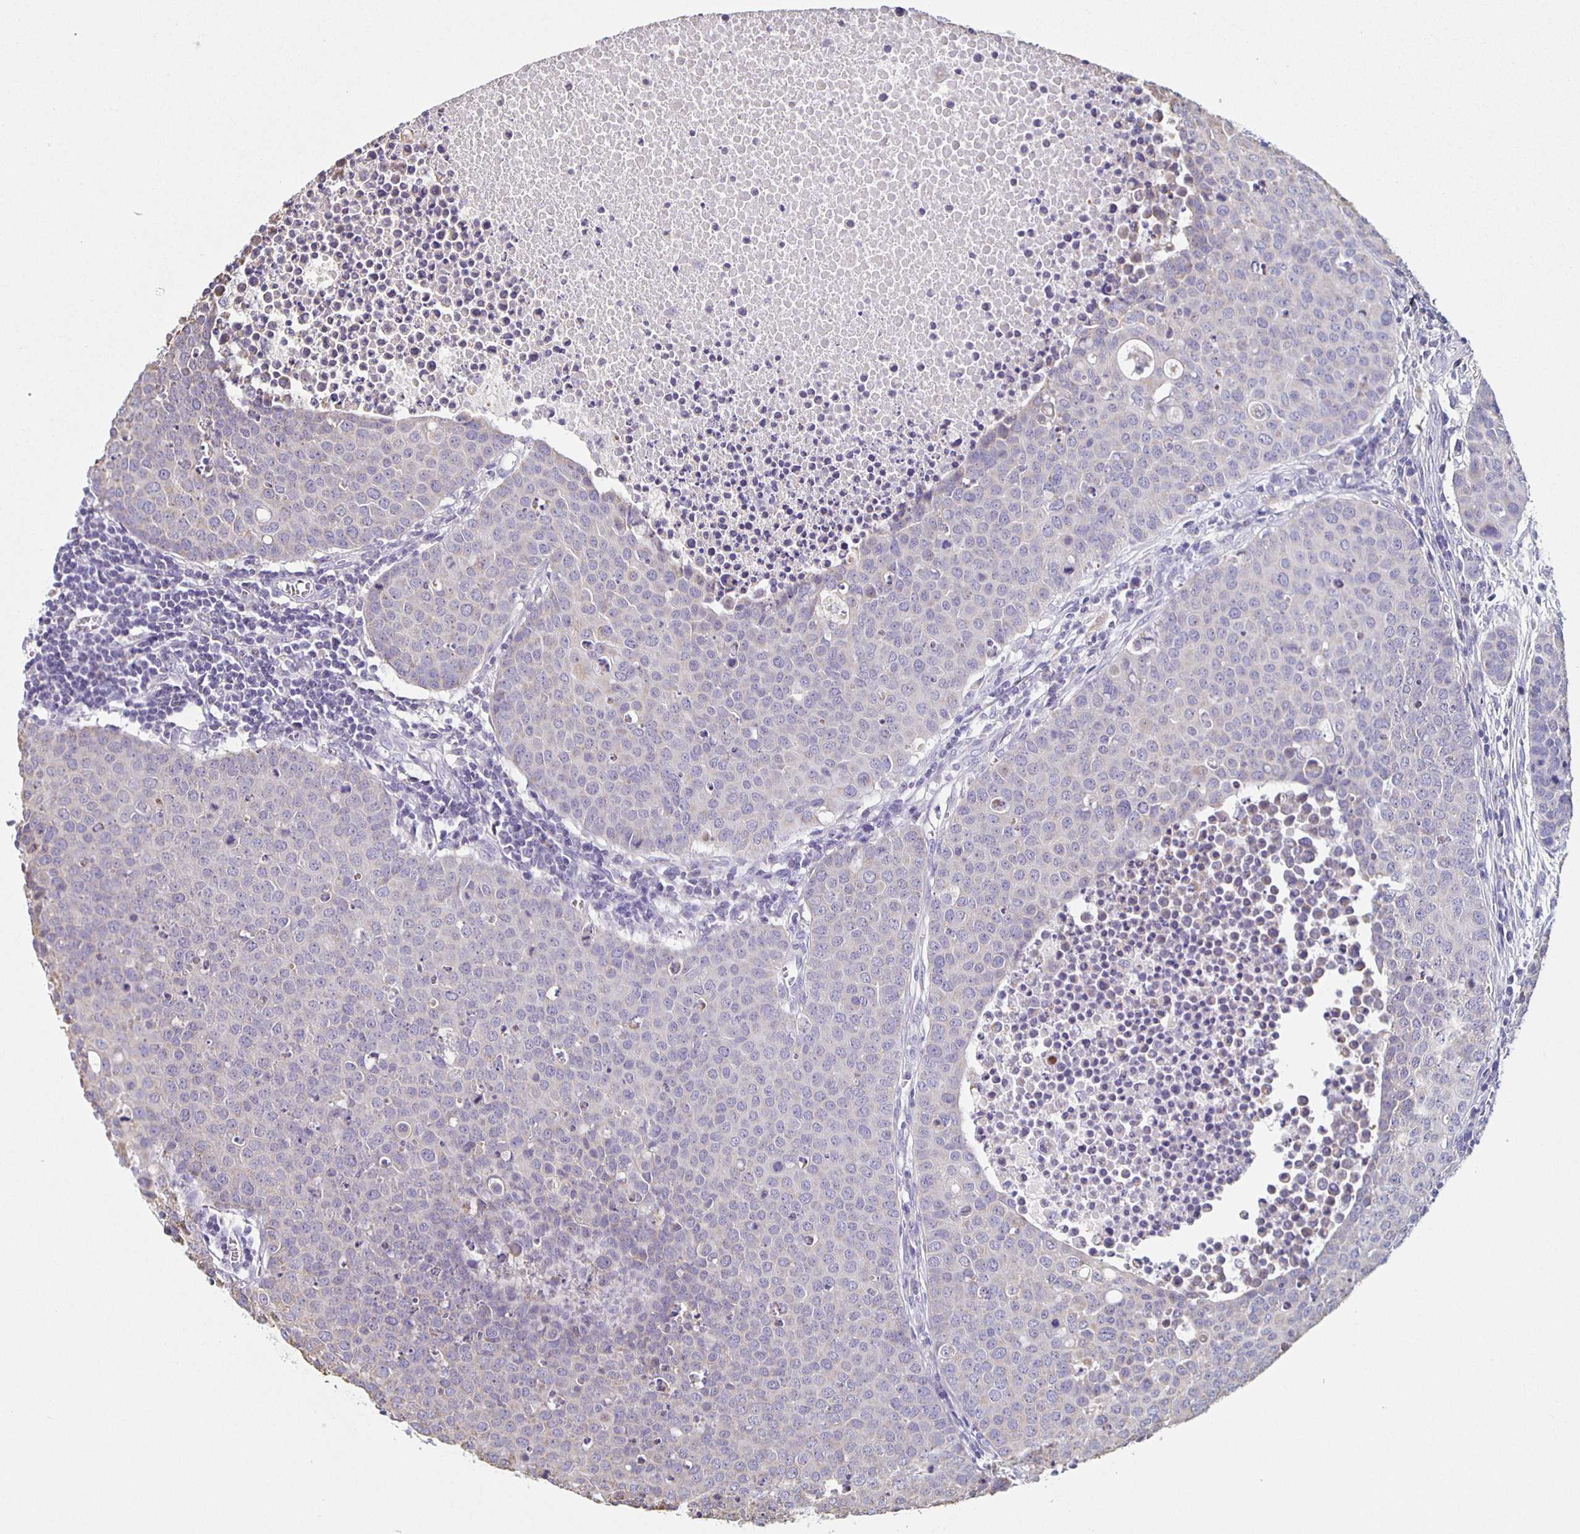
{"staining": {"intensity": "negative", "quantity": "none", "location": "none"}, "tissue": "carcinoid", "cell_type": "Tumor cells", "image_type": "cancer", "snomed": [{"axis": "morphology", "description": "Carcinoid, malignant, NOS"}, {"axis": "topography", "description": "Colon"}], "caption": "Immunohistochemistry (IHC) of human carcinoid reveals no staining in tumor cells.", "gene": "TPPP", "patient": {"sex": "male", "age": 81}}